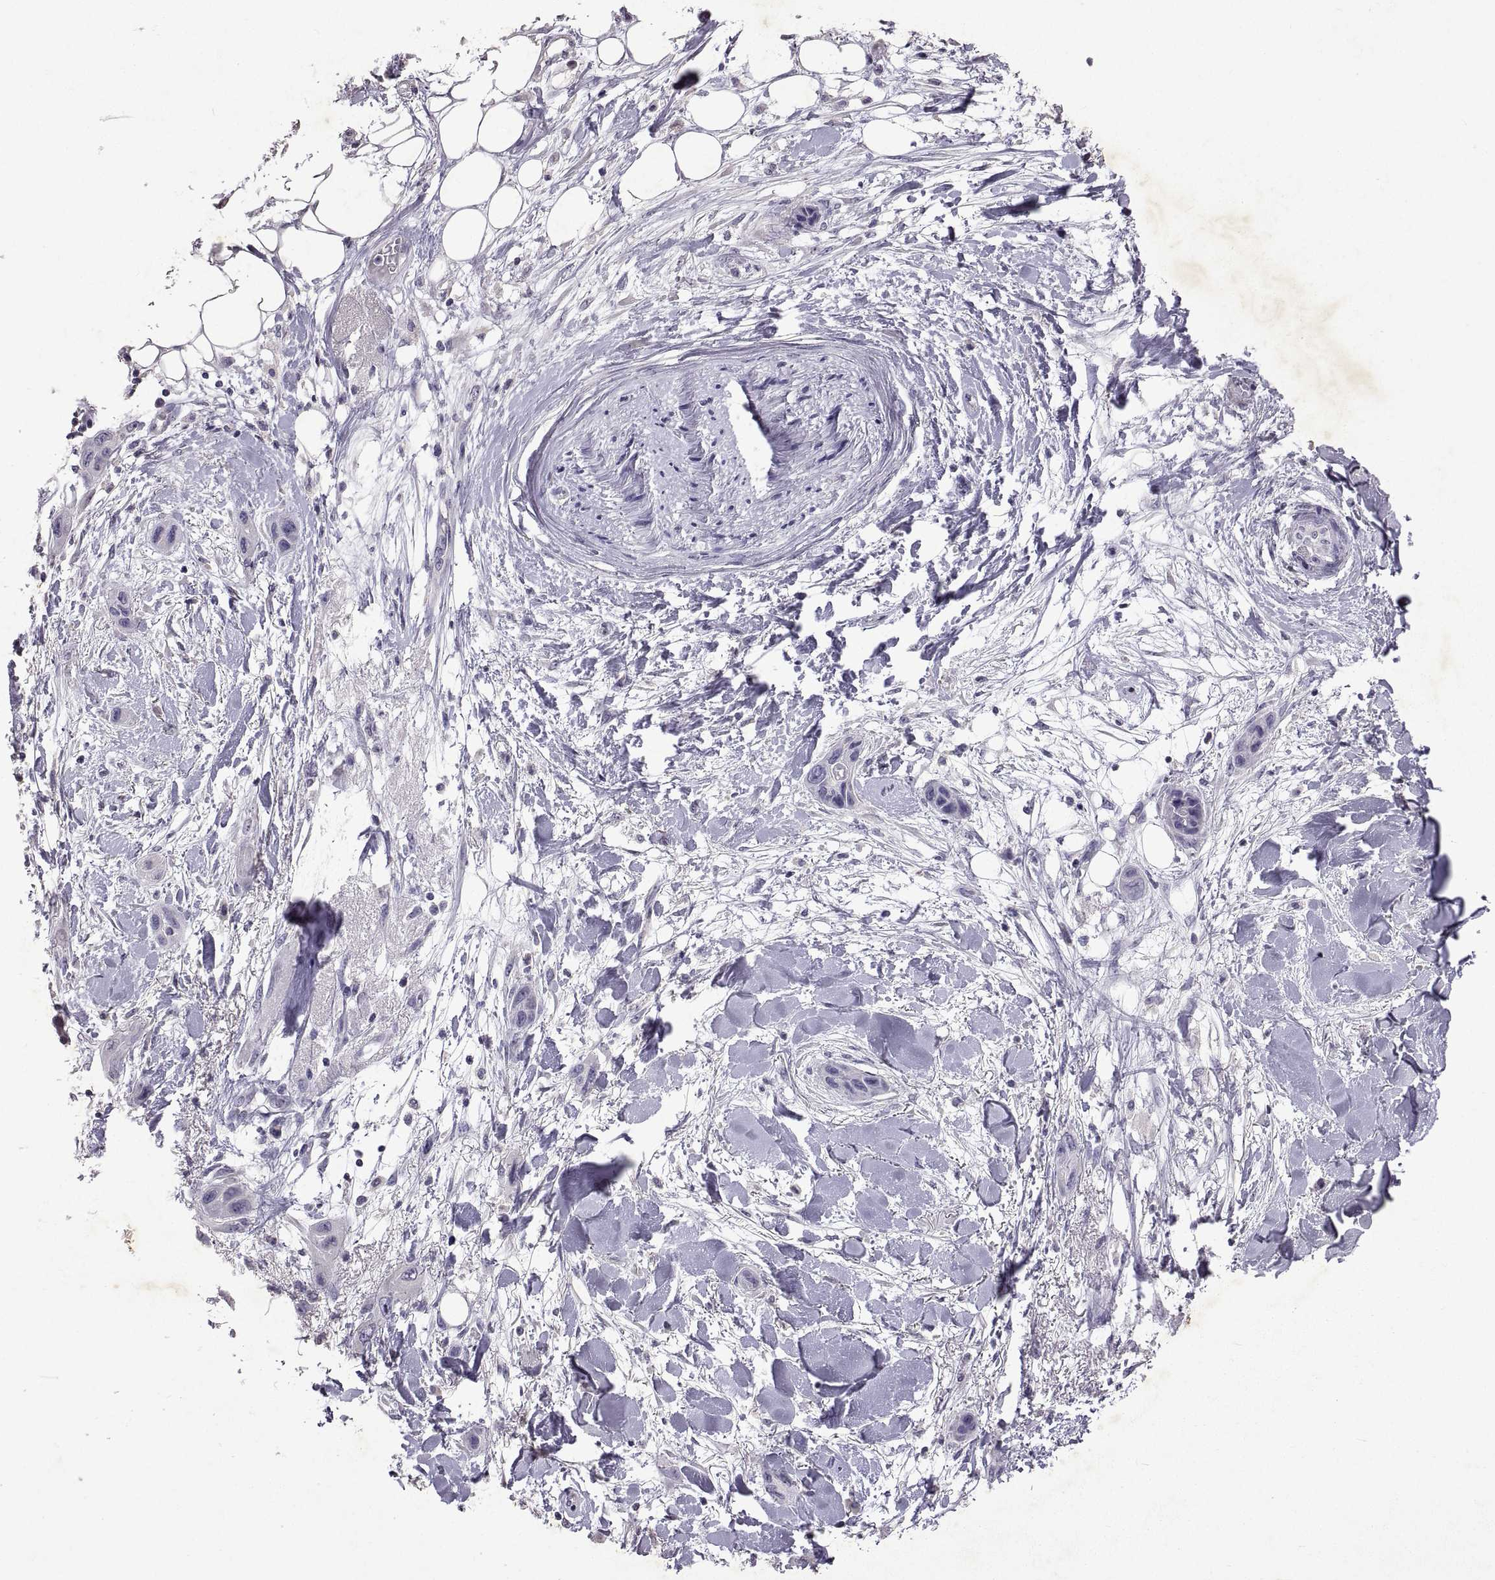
{"staining": {"intensity": "negative", "quantity": "none", "location": "none"}, "tissue": "skin cancer", "cell_type": "Tumor cells", "image_type": "cancer", "snomed": [{"axis": "morphology", "description": "Squamous cell carcinoma, NOS"}, {"axis": "topography", "description": "Skin"}], "caption": "Skin cancer (squamous cell carcinoma) was stained to show a protein in brown. There is no significant expression in tumor cells.", "gene": "DEFB136", "patient": {"sex": "male", "age": 79}}